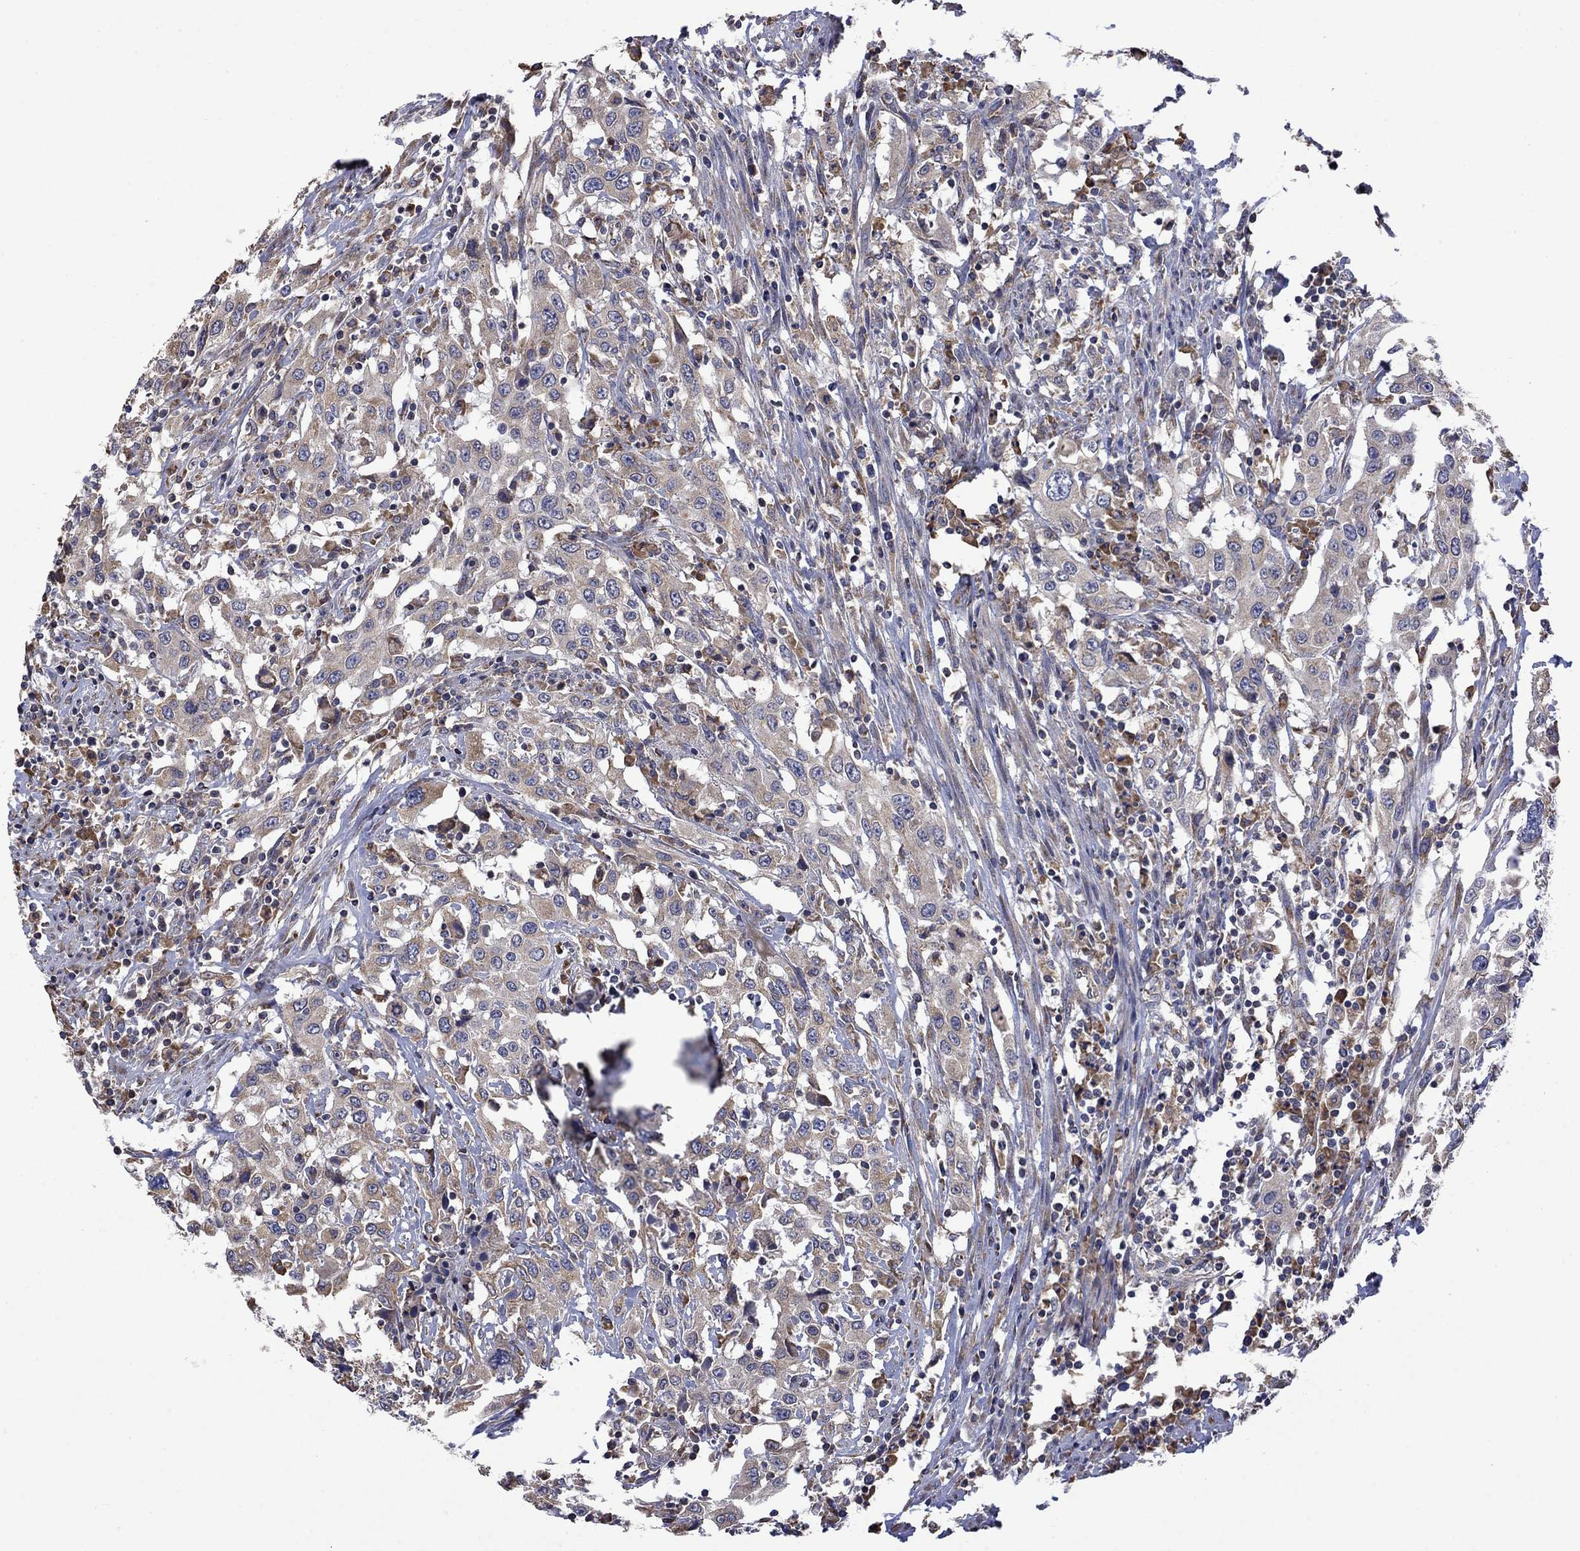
{"staining": {"intensity": "weak", "quantity": "25%-75%", "location": "cytoplasmic/membranous"}, "tissue": "urothelial cancer", "cell_type": "Tumor cells", "image_type": "cancer", "snomed": [{"axis": "morphology", "description": "Urothelial carcinoma, High grade"}, {"axis": "topography", "description": "Urinary bladder"}], "caption": "The image reveals immunohistochemical staining of urothelial carcinoma (high-grade). There is weak cytoplasmic/membranous staining is seen in about 25%-75% of tumor cells.", "gene": "FURIN", "patient": {"sex": "male", "age": 61}}